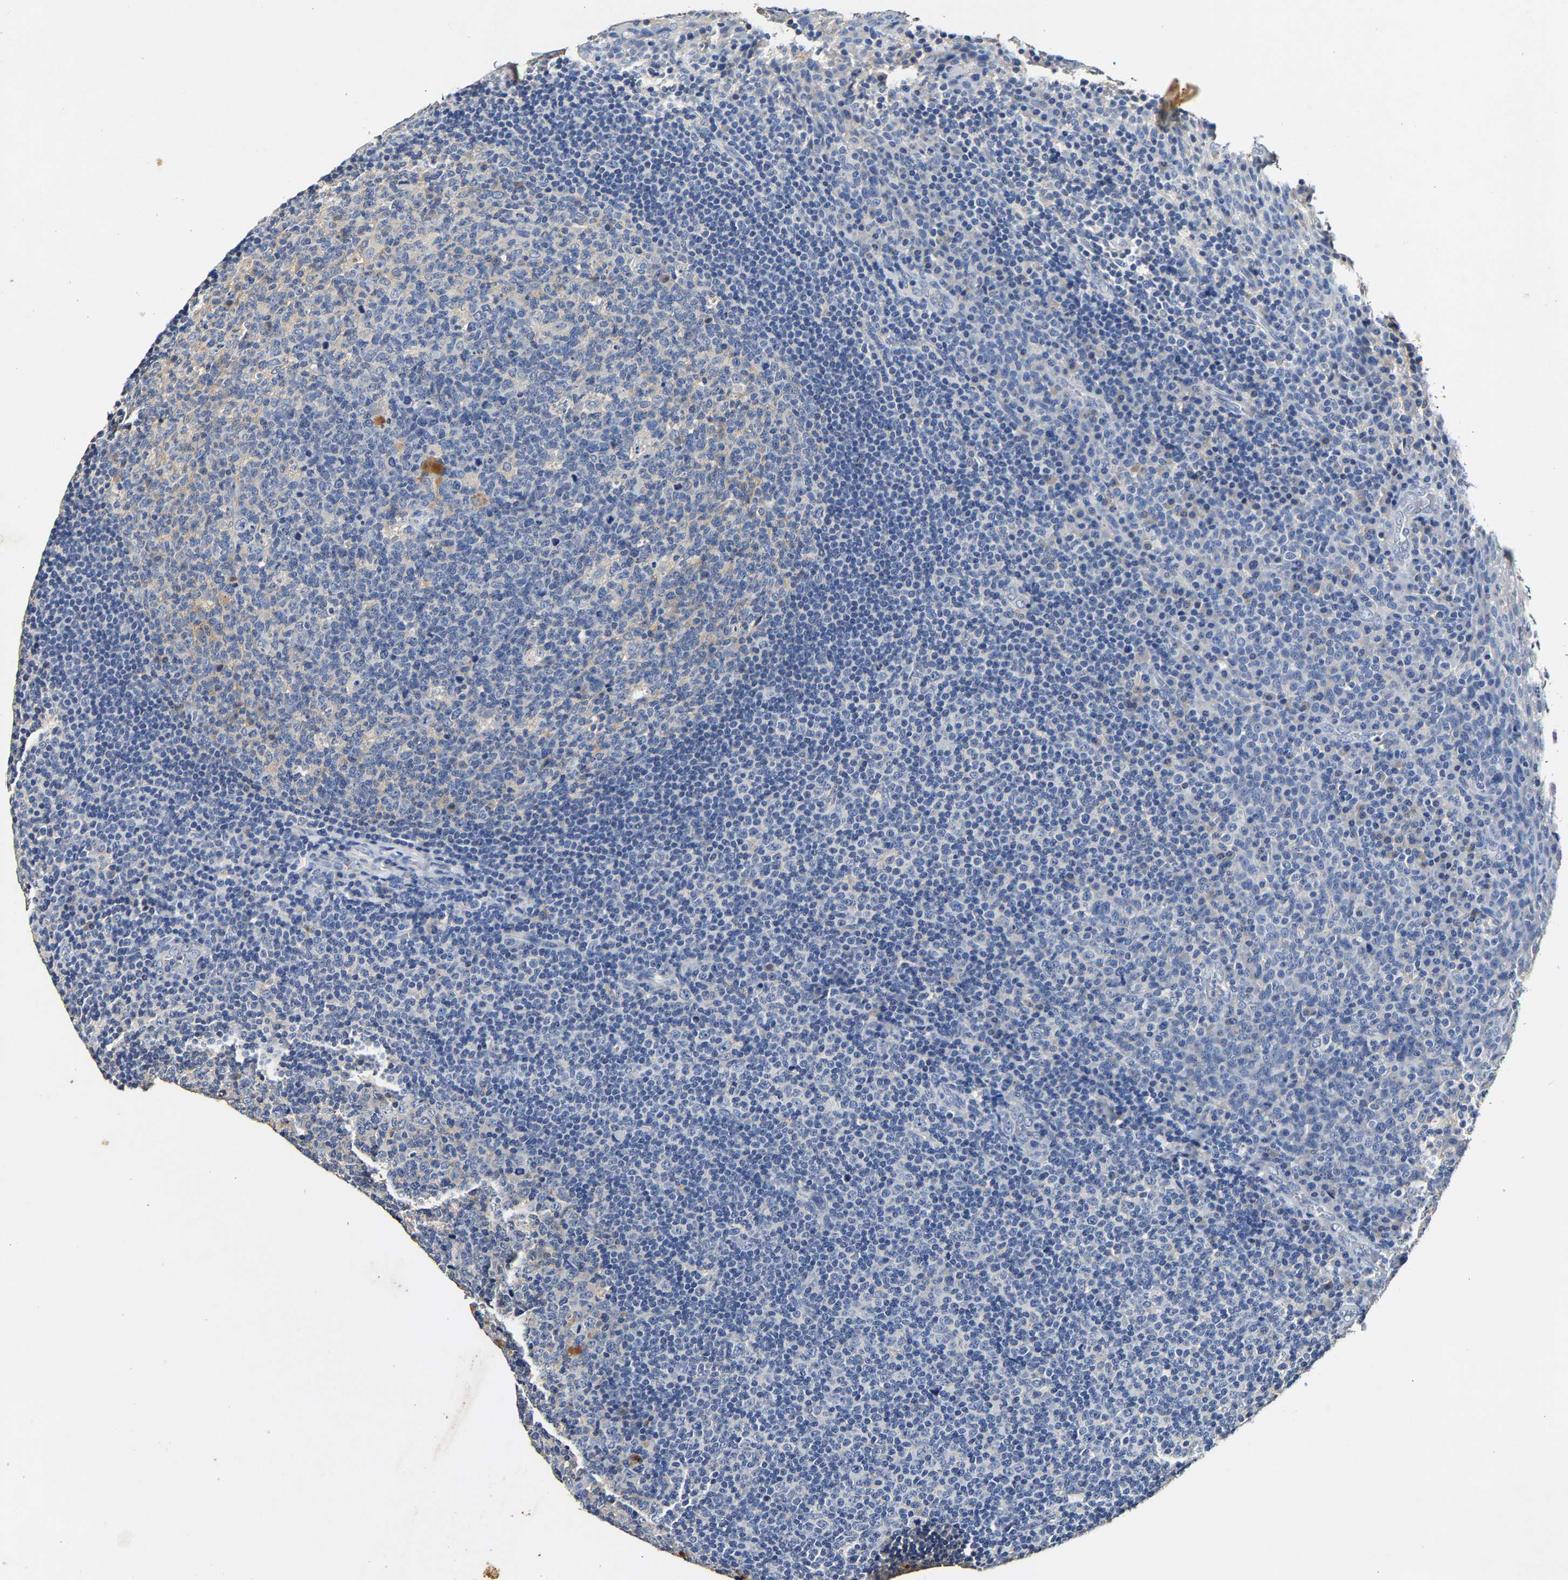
{"staining": {"intensity": "negative", "quantity": "none", "location": "none"}, "tissue": "tonsil", "cell_type": "Germinal center cells", "image_type": "normal", "snomed": [{"axis": "morphology", "description": "Normal tissue, NOS"}, {"axis": "topography", "description": "Tonsil"}], "caption": "An immunohistochemistry photomicrograph of unremarkable tonsil is shown. There is no staining in germinal center cells of tonsil.", "gene": "SLCO2B1", "patient": {"sex": "male", "age": 17}}